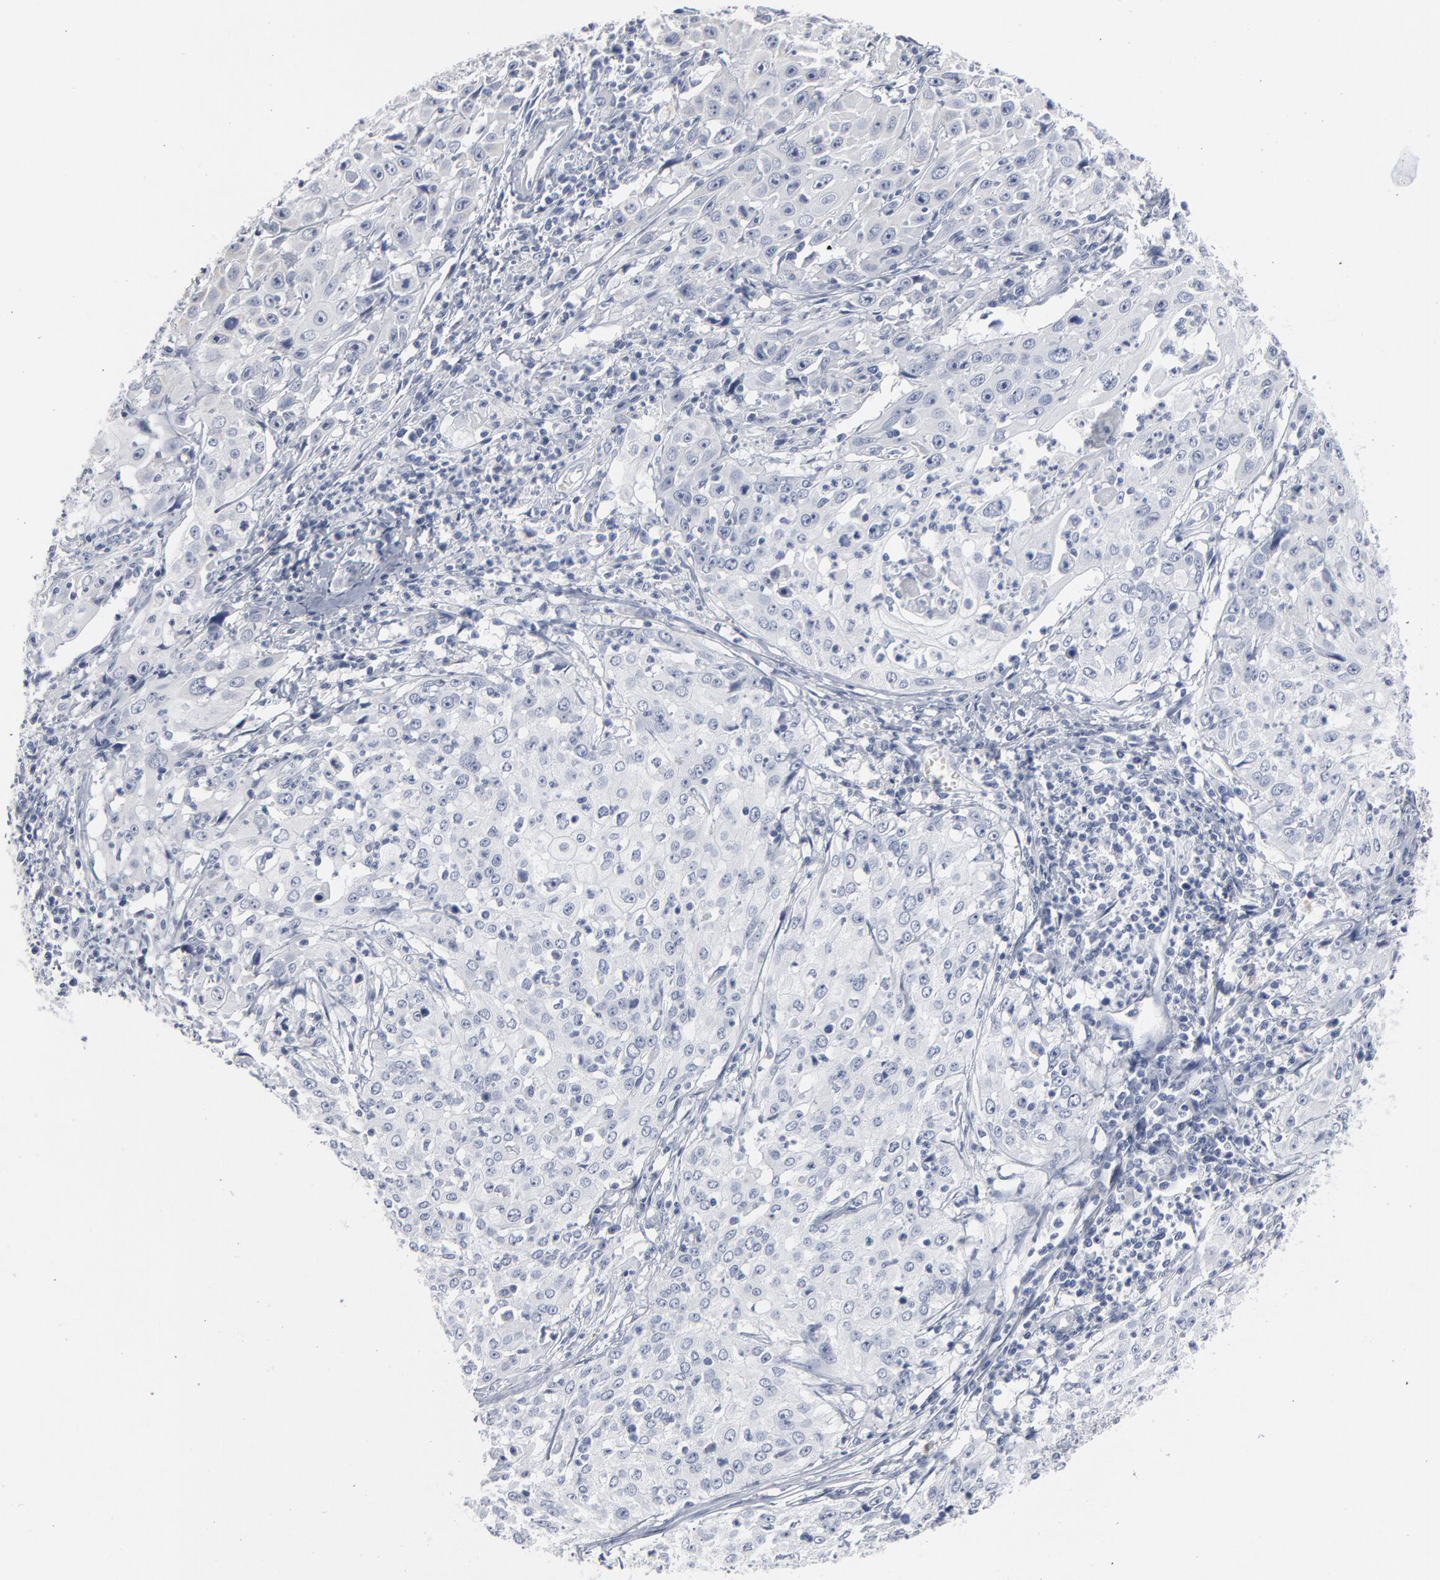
{"staining": {"intensity": "negative", "quantity": "none", "location": "none"}, "tissue": "cervical cancer", "cell_type": "Tumor cells", "image_type": "cancer", "snomed": [{"axis": "morphology", "description": "Squamous cell carcinoma, NOS"}, {"axis": "topography", "description": "Cervix"}], "caption": "This is an immunohistochemistry photomicrograph of cervical cancer (squamous cell carcinoma). There is no positivity in tumor cells.", "gene": "PAGE1", "patient": {"sex": "female", "age": 39}}